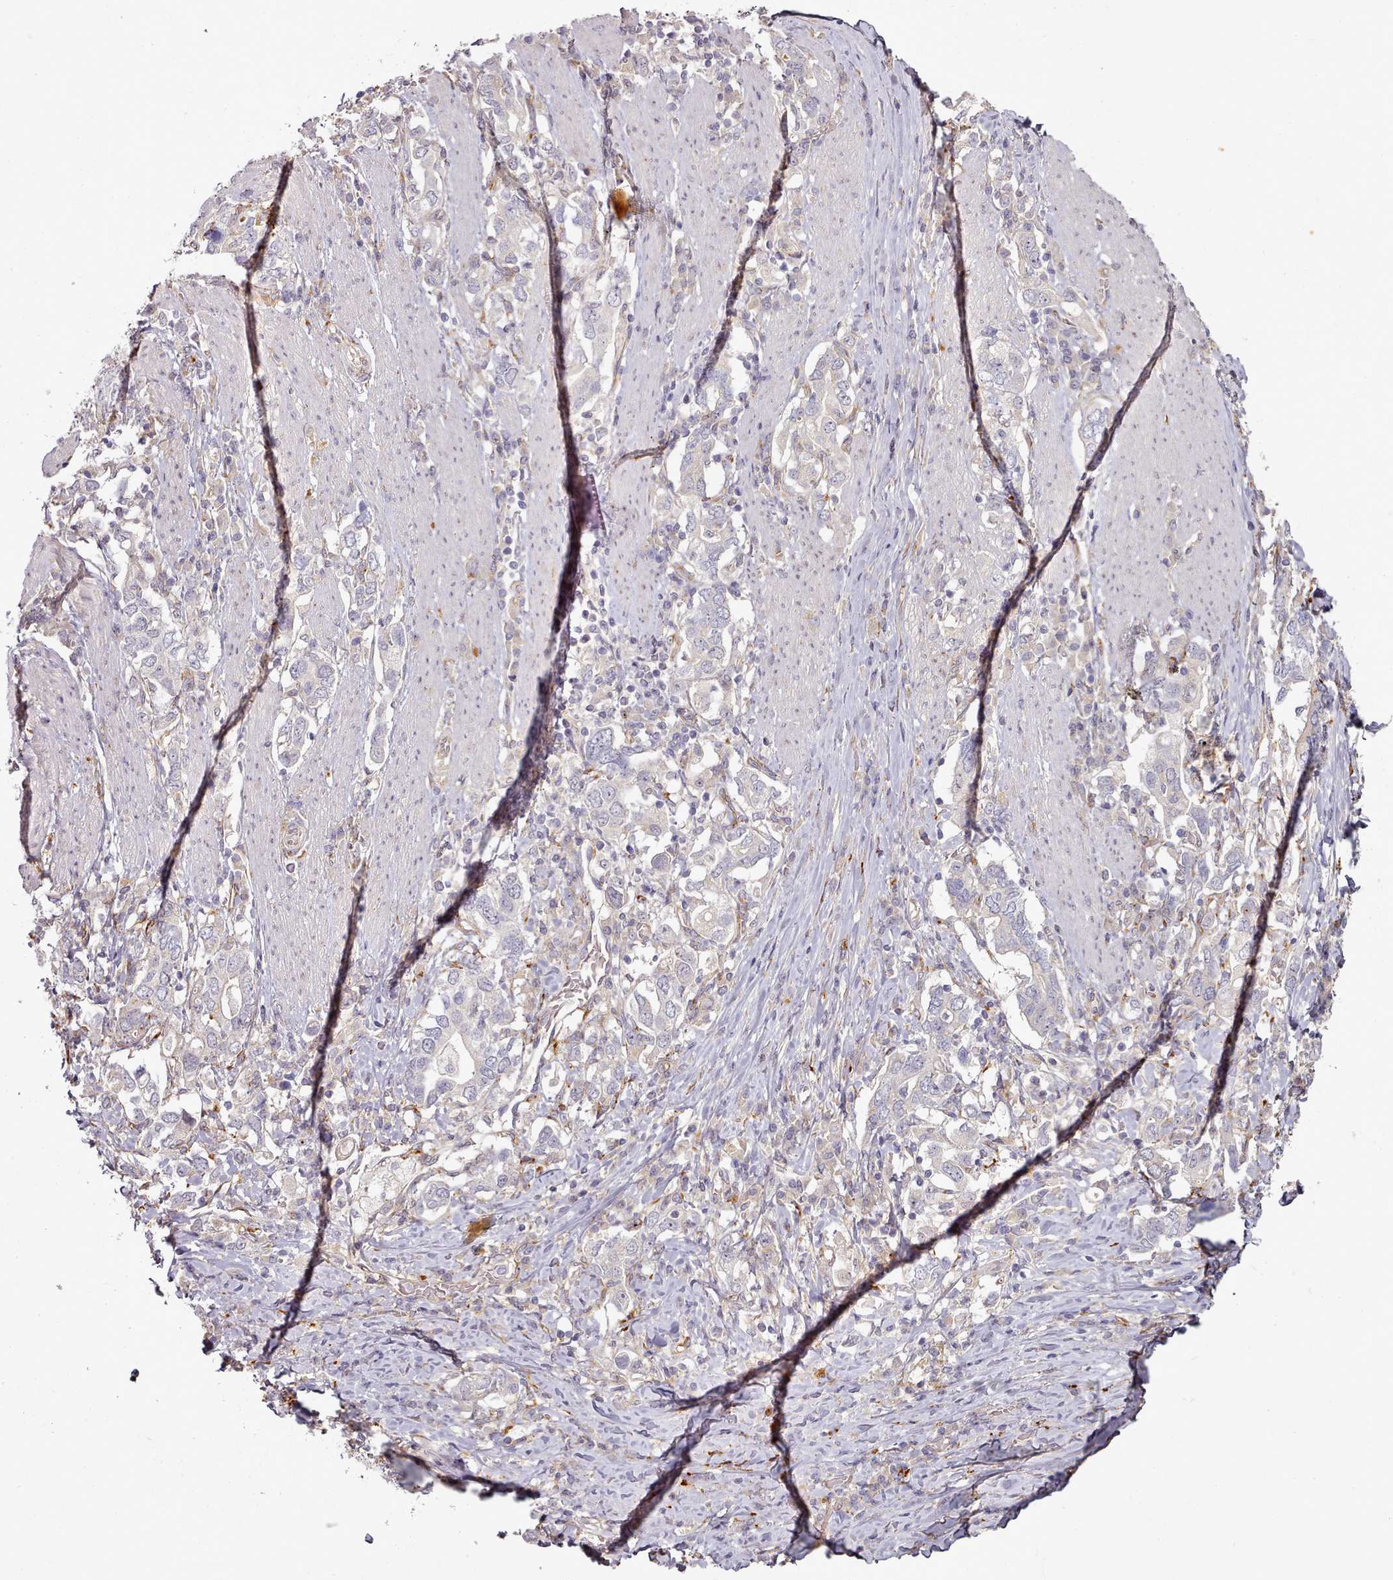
{"staining": {"intensity": "negative", "quantity": "none", "location": "none"}, "tissue": "stomach cancer", "cell_type": "Tumor cells", "image_type": "cancer", "snomed": [{"axis": "morphology", "description": "Adenocarcinoma, NOS"}, {"axis": "topography", "description": "Stomach, upper"}, {"axis": "topography", "description": "Stomach"}], "caption": "Immunohistochemical staining of stomach adenocarcinoma reveals no significant staining in tumor cells.", "gene": "C1QTNF5", "patient": {"sex": "male", "age": 62}}